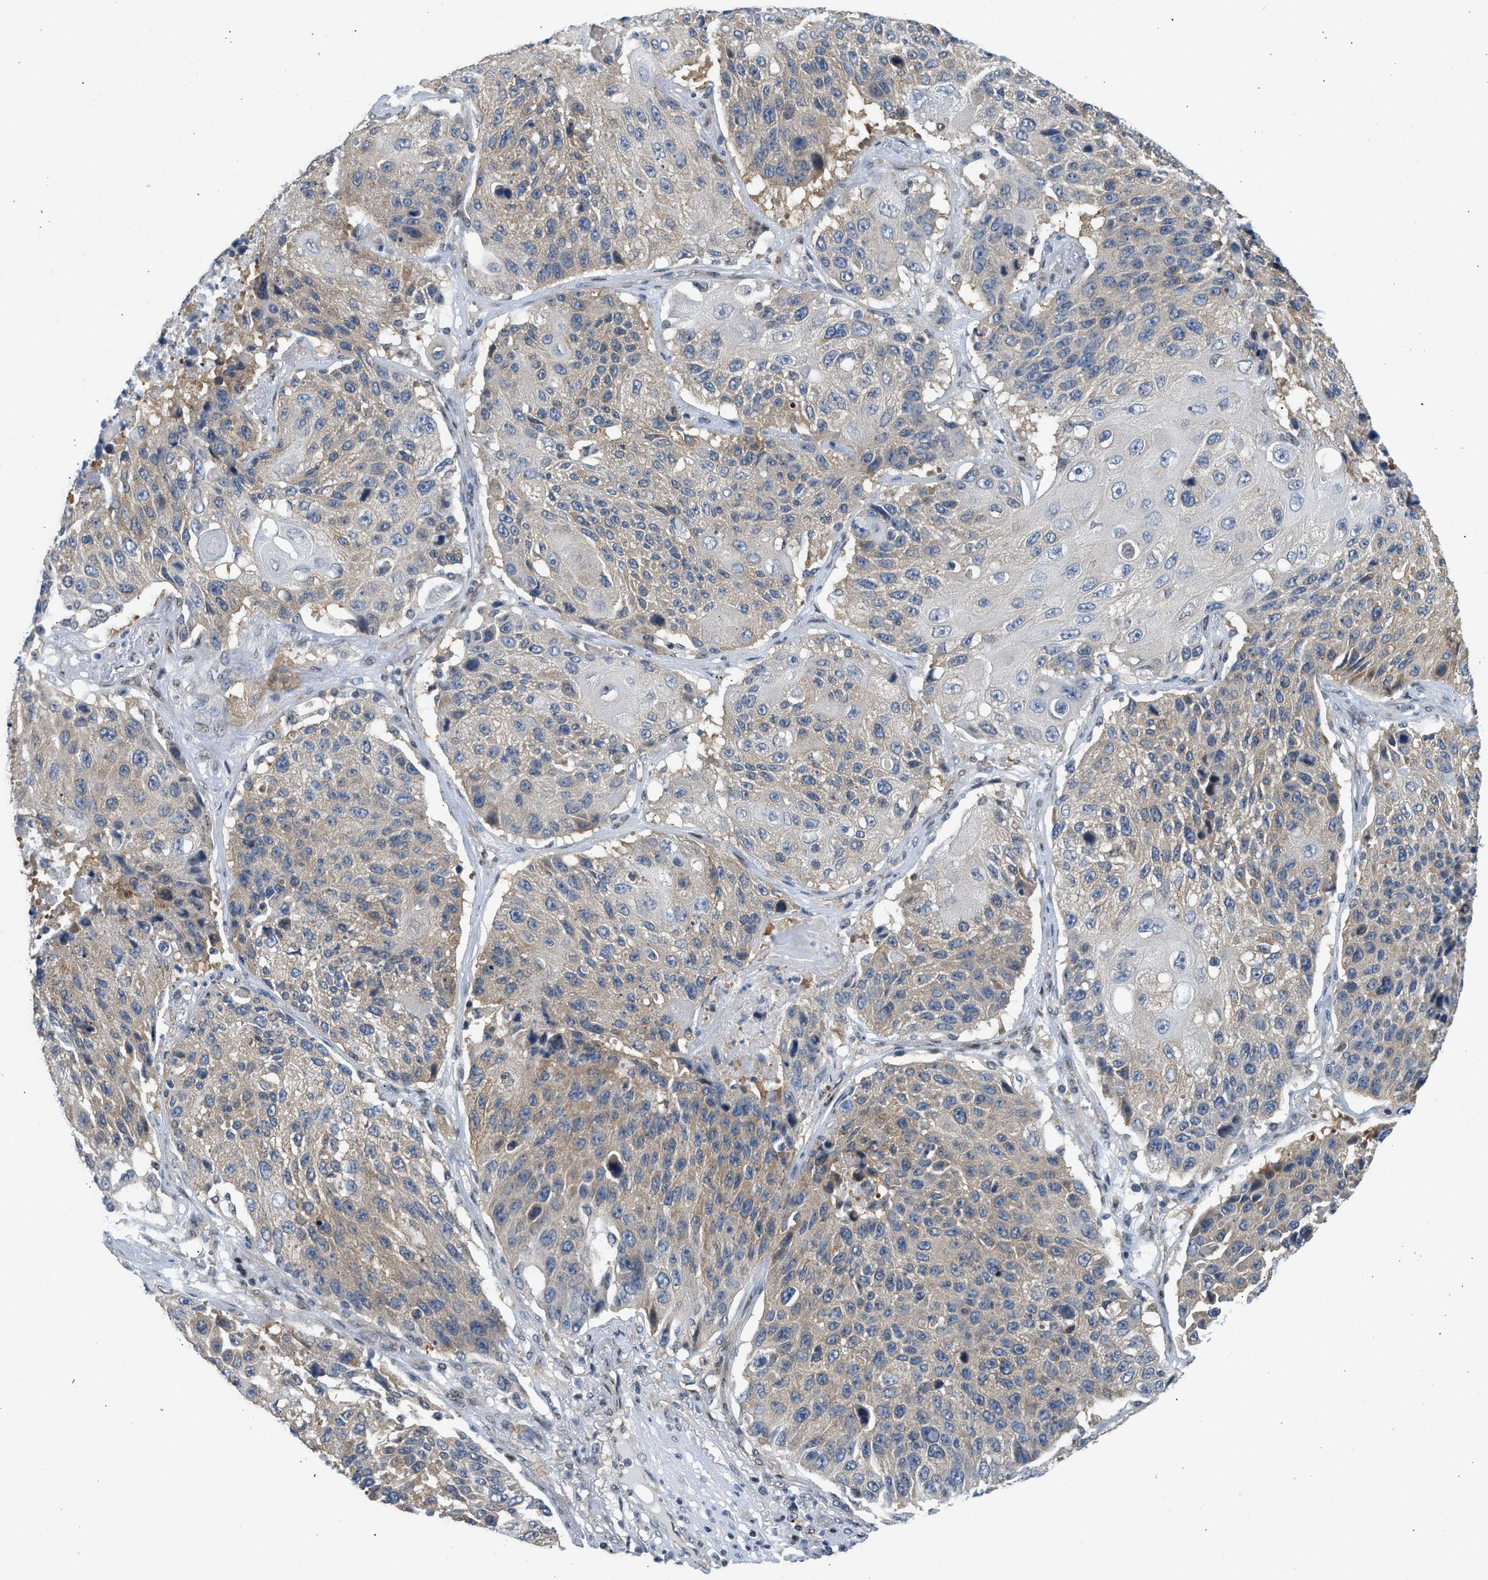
{"staining": {"intensity": "weak", "quantity": "25%-75%", "location": "cytoplasmic/membranous"}, "tissue": "lung cancer", "cell_type": "Tumor cells", "image_type": "cancer", "snomed": [{"axis": "morphology", "description": "Squamous cell carcinoma, NOS"}, {"axis": "topography", "description": "Lung"}], "caption": "Tumor cells exhibit low levels of weak cytoplasmic/membranous positivity in approximately 25%-75% of cells in human squamous cell carcinoma (lung). The staining is performed using DAB (3,3'-diaminobenzidine) brown chromogen to label protein expression. The nuclei are counter-stained blue using hematoxylin.", "gene": "OLIG3", "patient": {"sex": "male", "age": 61}}